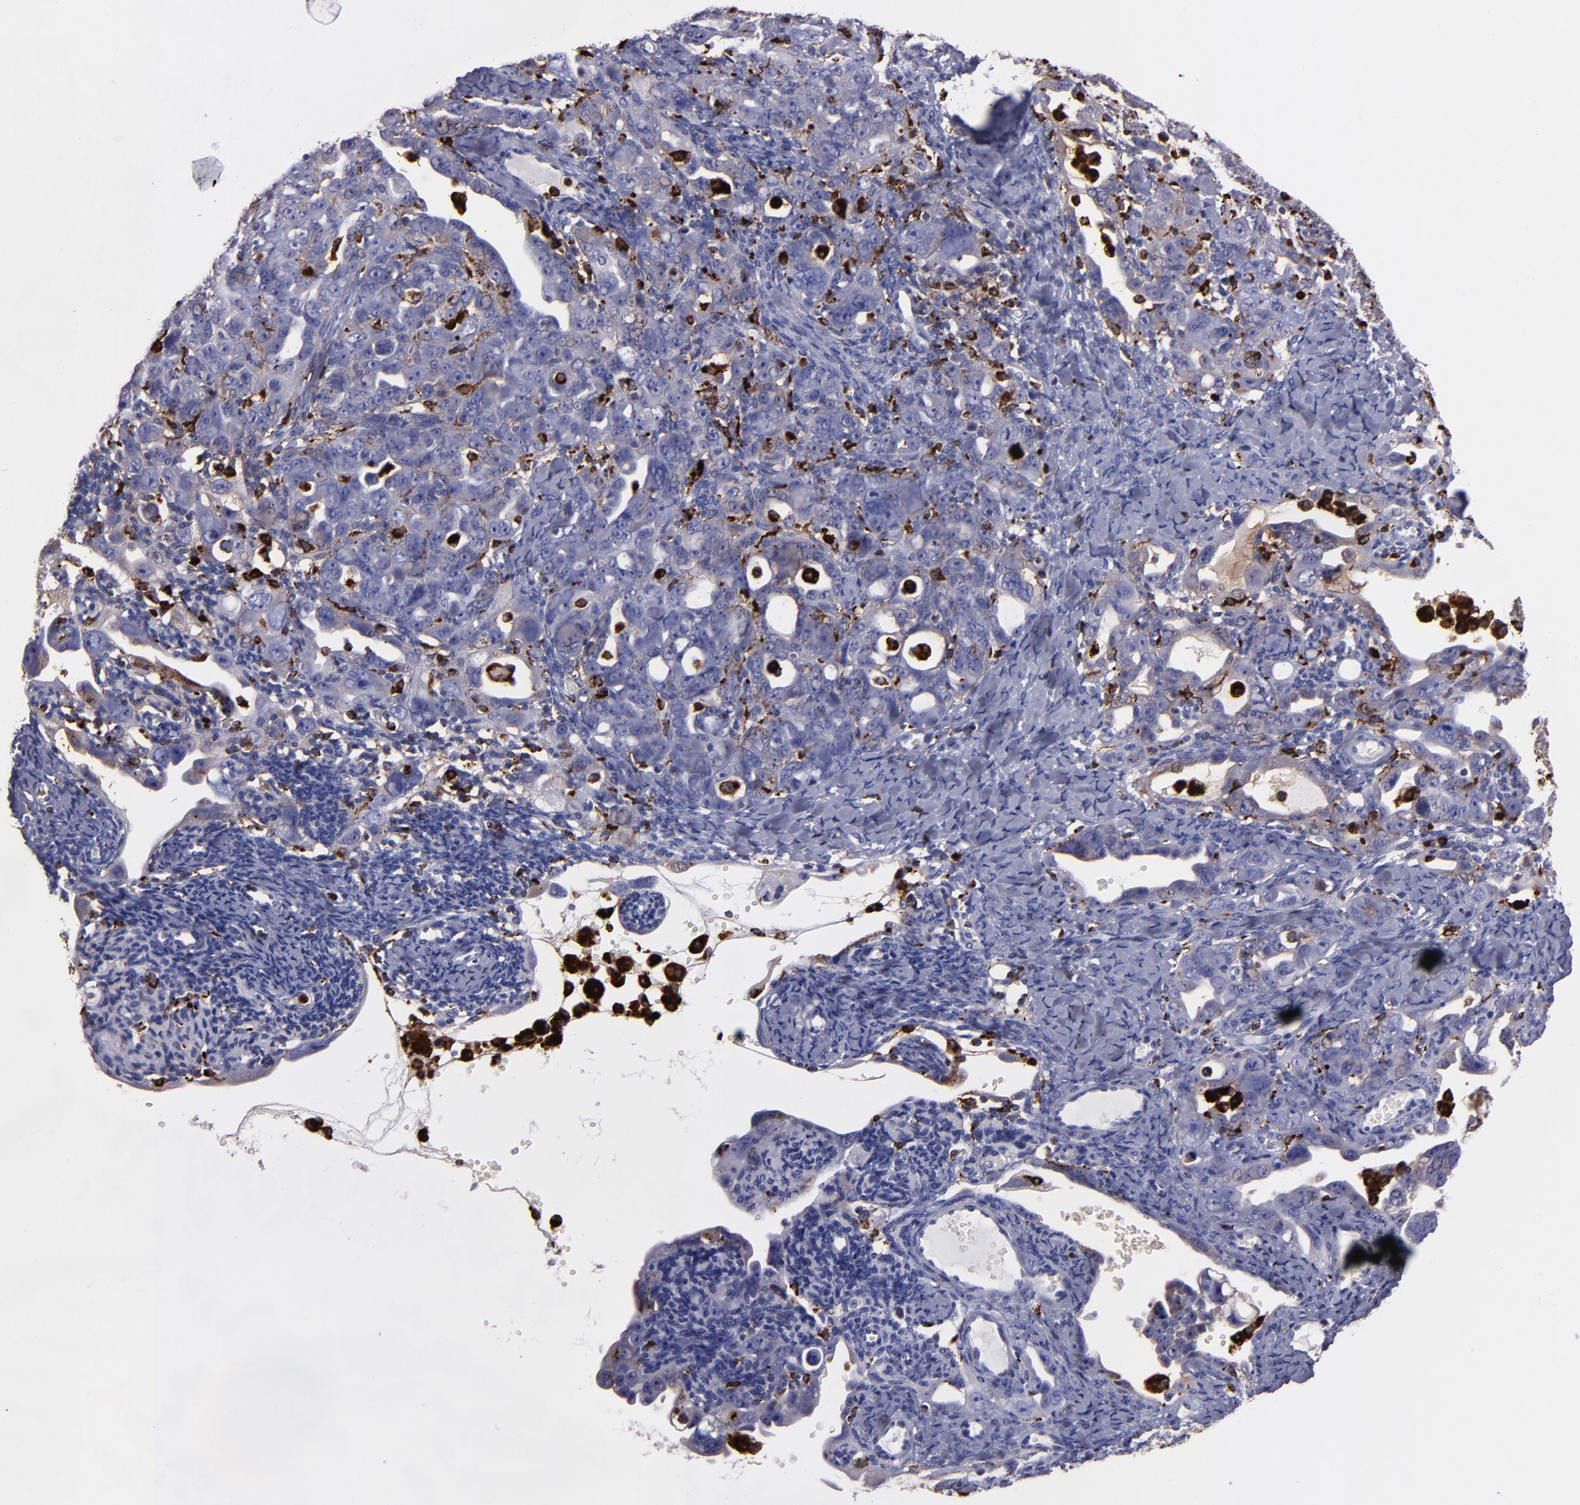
{"staining": {"intensity": "negative", "quantity": "none", "location": "none"}, "tissue": "ovarian cancer", "cell_type": "Tumor cells", "image_type": "cancer", "snomed": [{"axis": "morphology", "description": "Cystadenocarcinoma, serous, NOS"}, {"axis": "topography", "description": "Ovary"}], "caption": "A micrograph of human ovarian cancer (serous cystadenocarcinoma) is negative for staining in tumor cells.", "gene": "CTSS", "patient": {"sex": "female", "age": 66}}